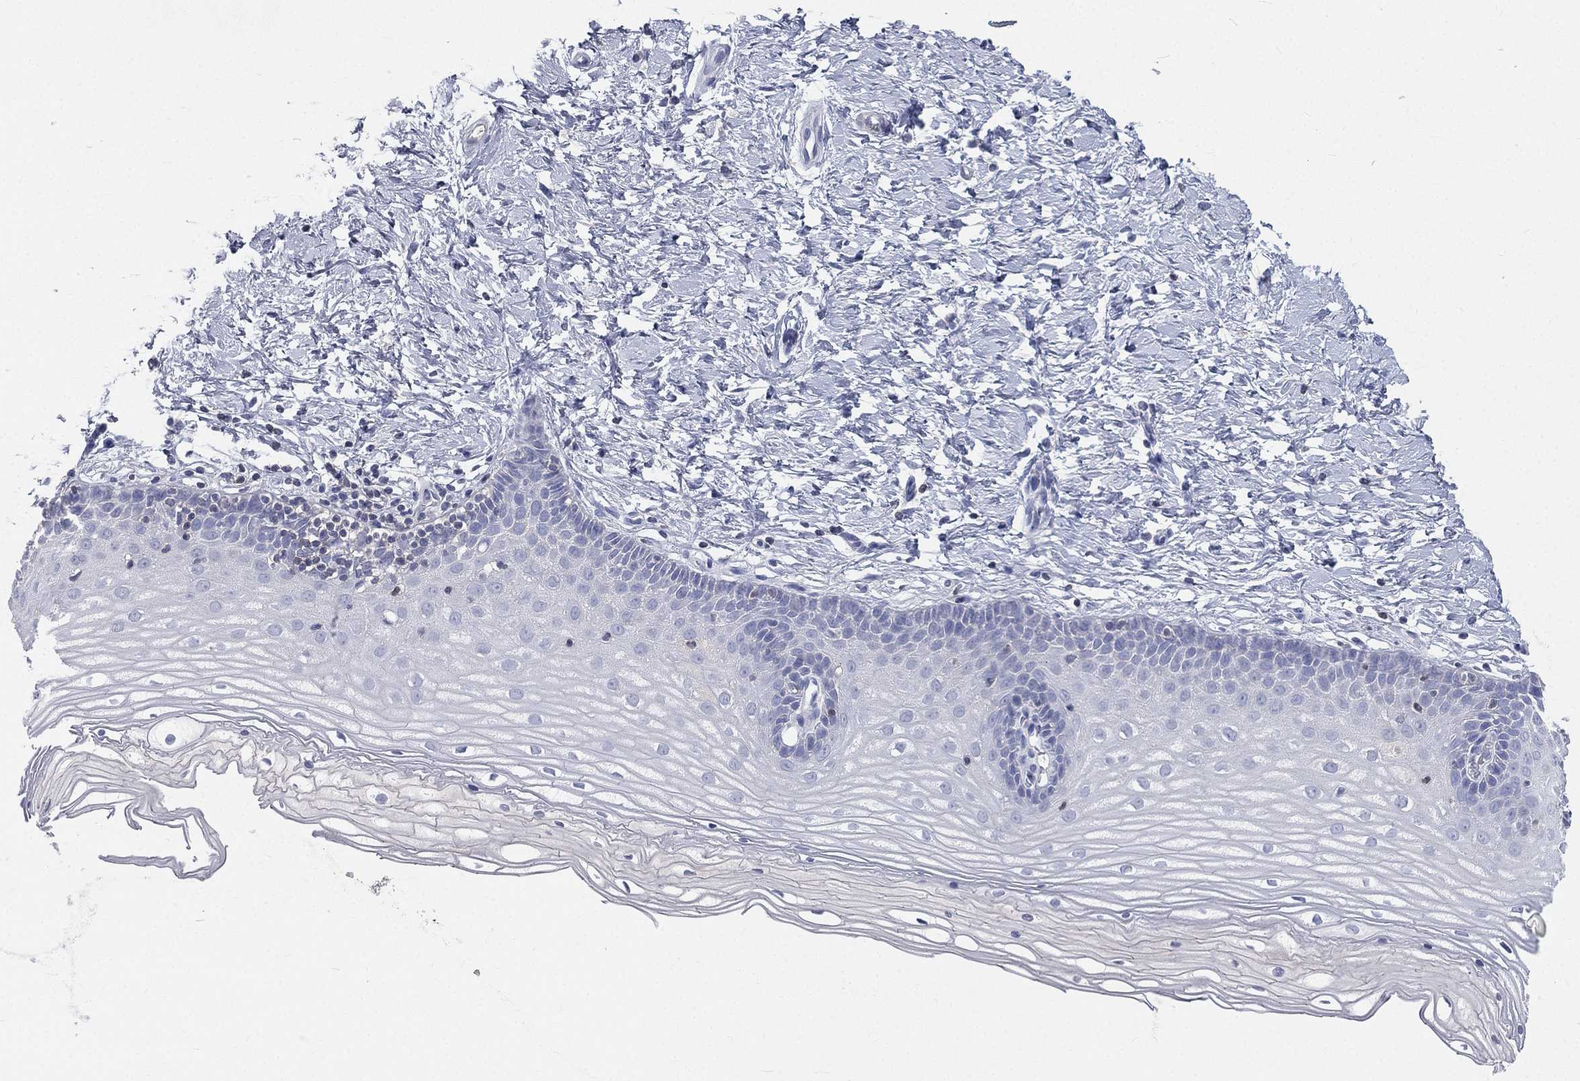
{"staining": {"intensity": "negative", "quantity": "none", "location": "none"}, "tissue": "cervix", "cell_type": "Glandular cells", "image_type": "normal", "snomed": [{"axis": "morphology", "description": "Normal tissue, NOS"}, {"axis": "topography", "description": "Cervix"}], "caption": "DAB immunohistochemical staining of unremarkable cervix reveals no significant expression in glandular cells. (Brightfield microscopy of DAB immunohistochemistry at high magnification).", "gene": "CD3D", "patient": {"sex": "female", "age": 37}}